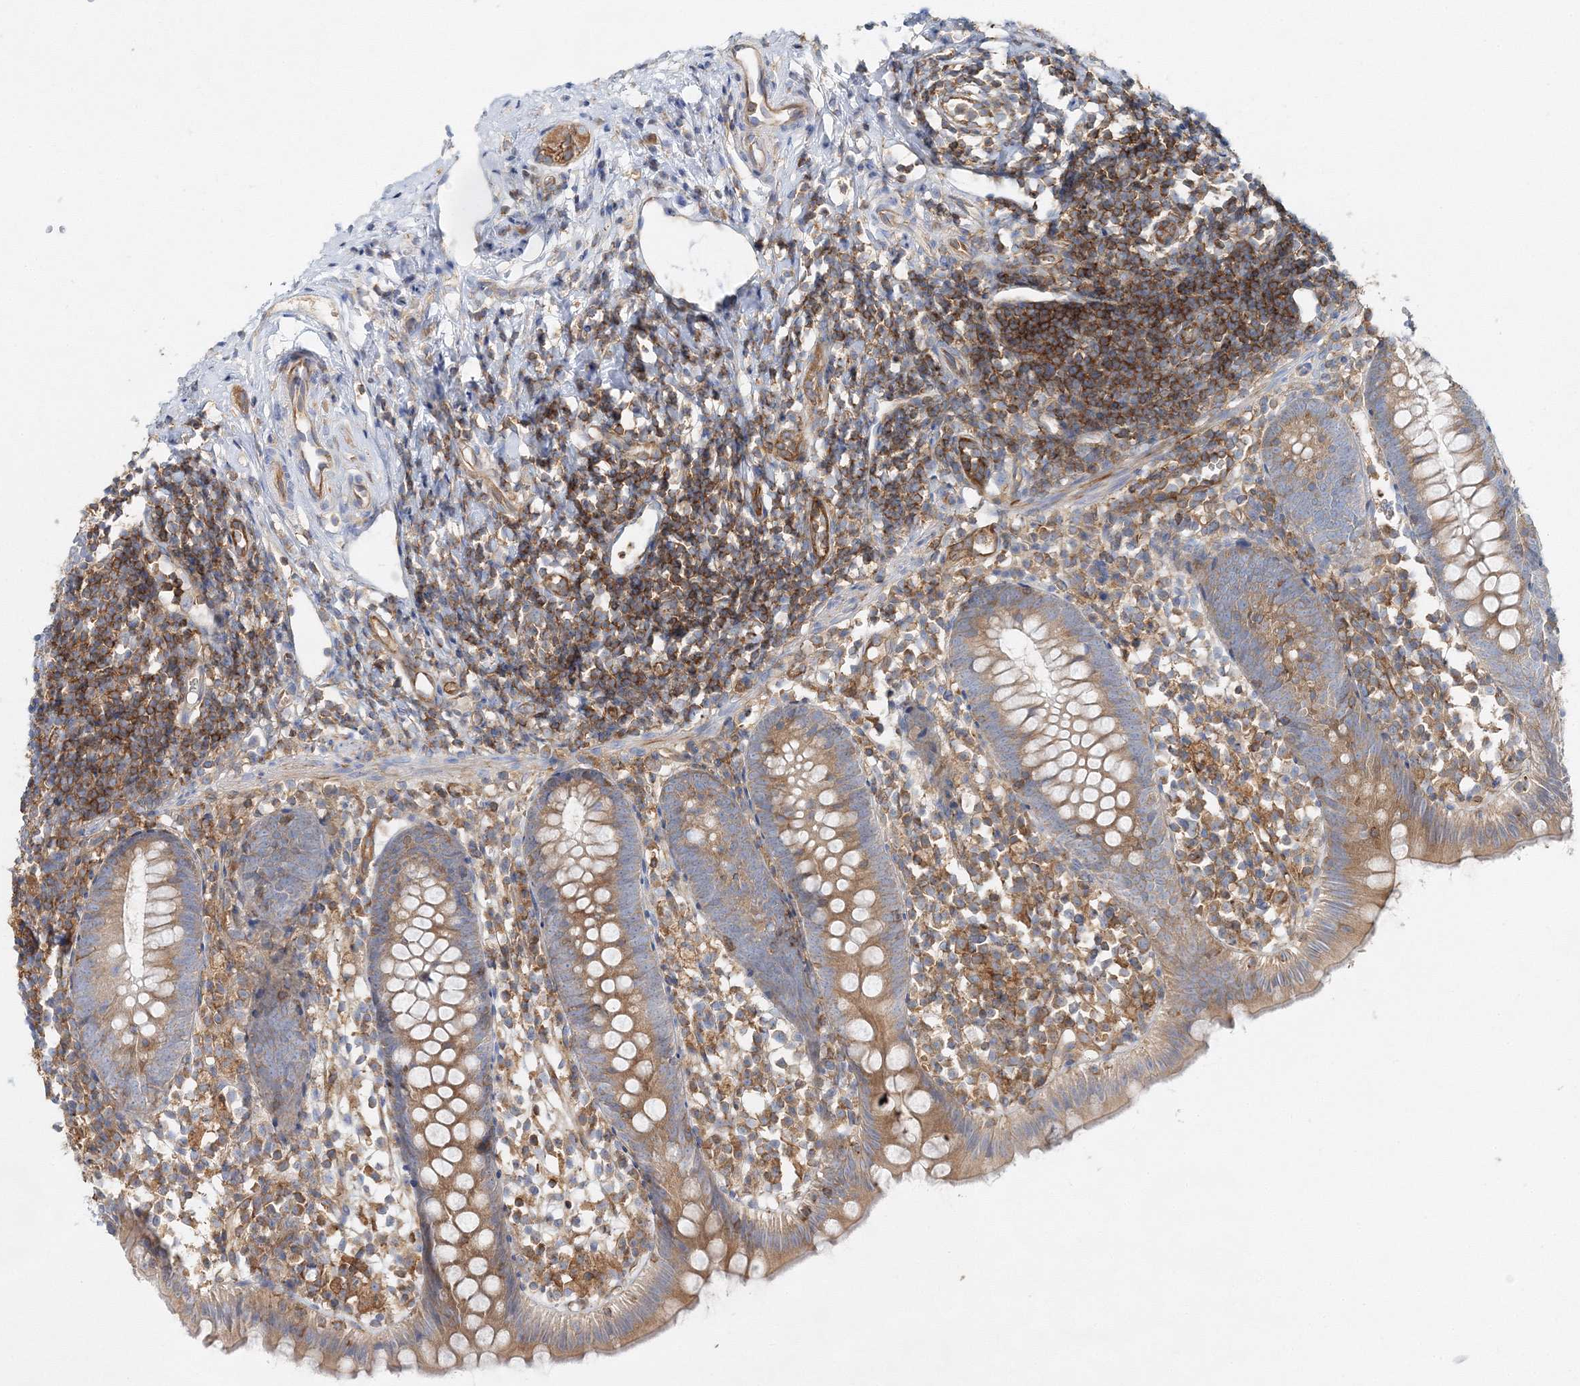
{"staining": {"intensity": "moderate", "quantity": "25%-75%", "location": "cytoplasmic/membranous"}, "tissue": "appendix", "cell_type": "Glandular cells", "image_type": "normal", "snomed": [{"axis": "morphology", "description": "Normal tissue, NOS"}, {"axis": "topography", "description": "Appendix"}], "caption": "Unremarkable appendix was stained to show a protein in brown. There is medium levels of moderate cytoplasmic/membranous expression in approximately 25%-75% of glandular cells. (DAB IHC with brightfield microscopy, high magnification).", "gene": "WDR37", "patient": {"sex": "female", "age": 20}}